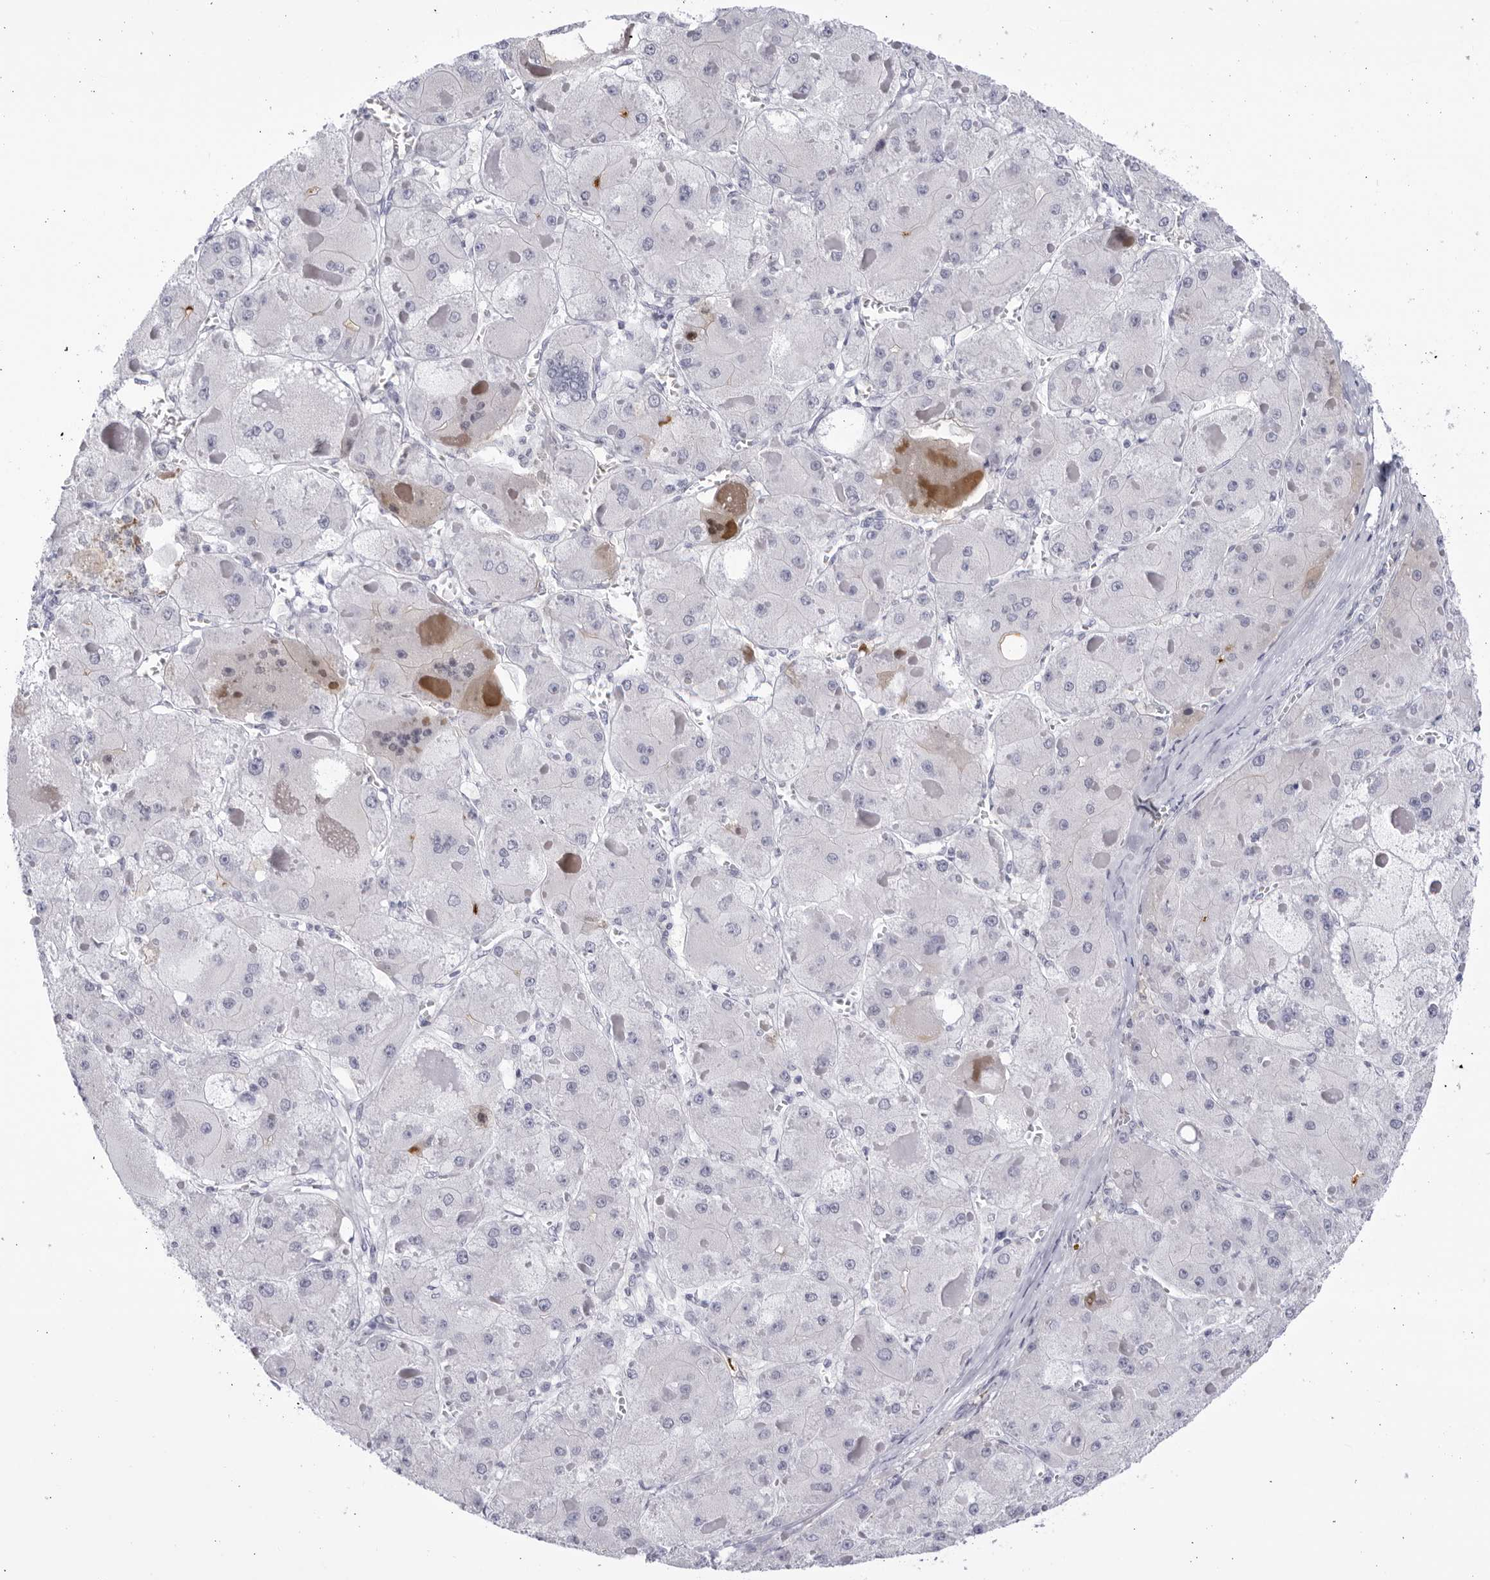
{"staining": {"intensity": "negative", "quantity": "none", "location": "none"}, "tissue": "liver cancer", "cell_type": "Tumor cells", "image_type": "cancer", "snomed": [{"axis": "morphology", "description": "Carcinoma, Hepatocellular, NOS"}, {"axis": "topography", "description": "Liver"}], "caption": "This is an IHC image of human liver cancer (hepatocellular carcinoma). There is no staining in tumor cells.", "gene": "CNBD1", "patient": {"sex": "female", "age": 73}}